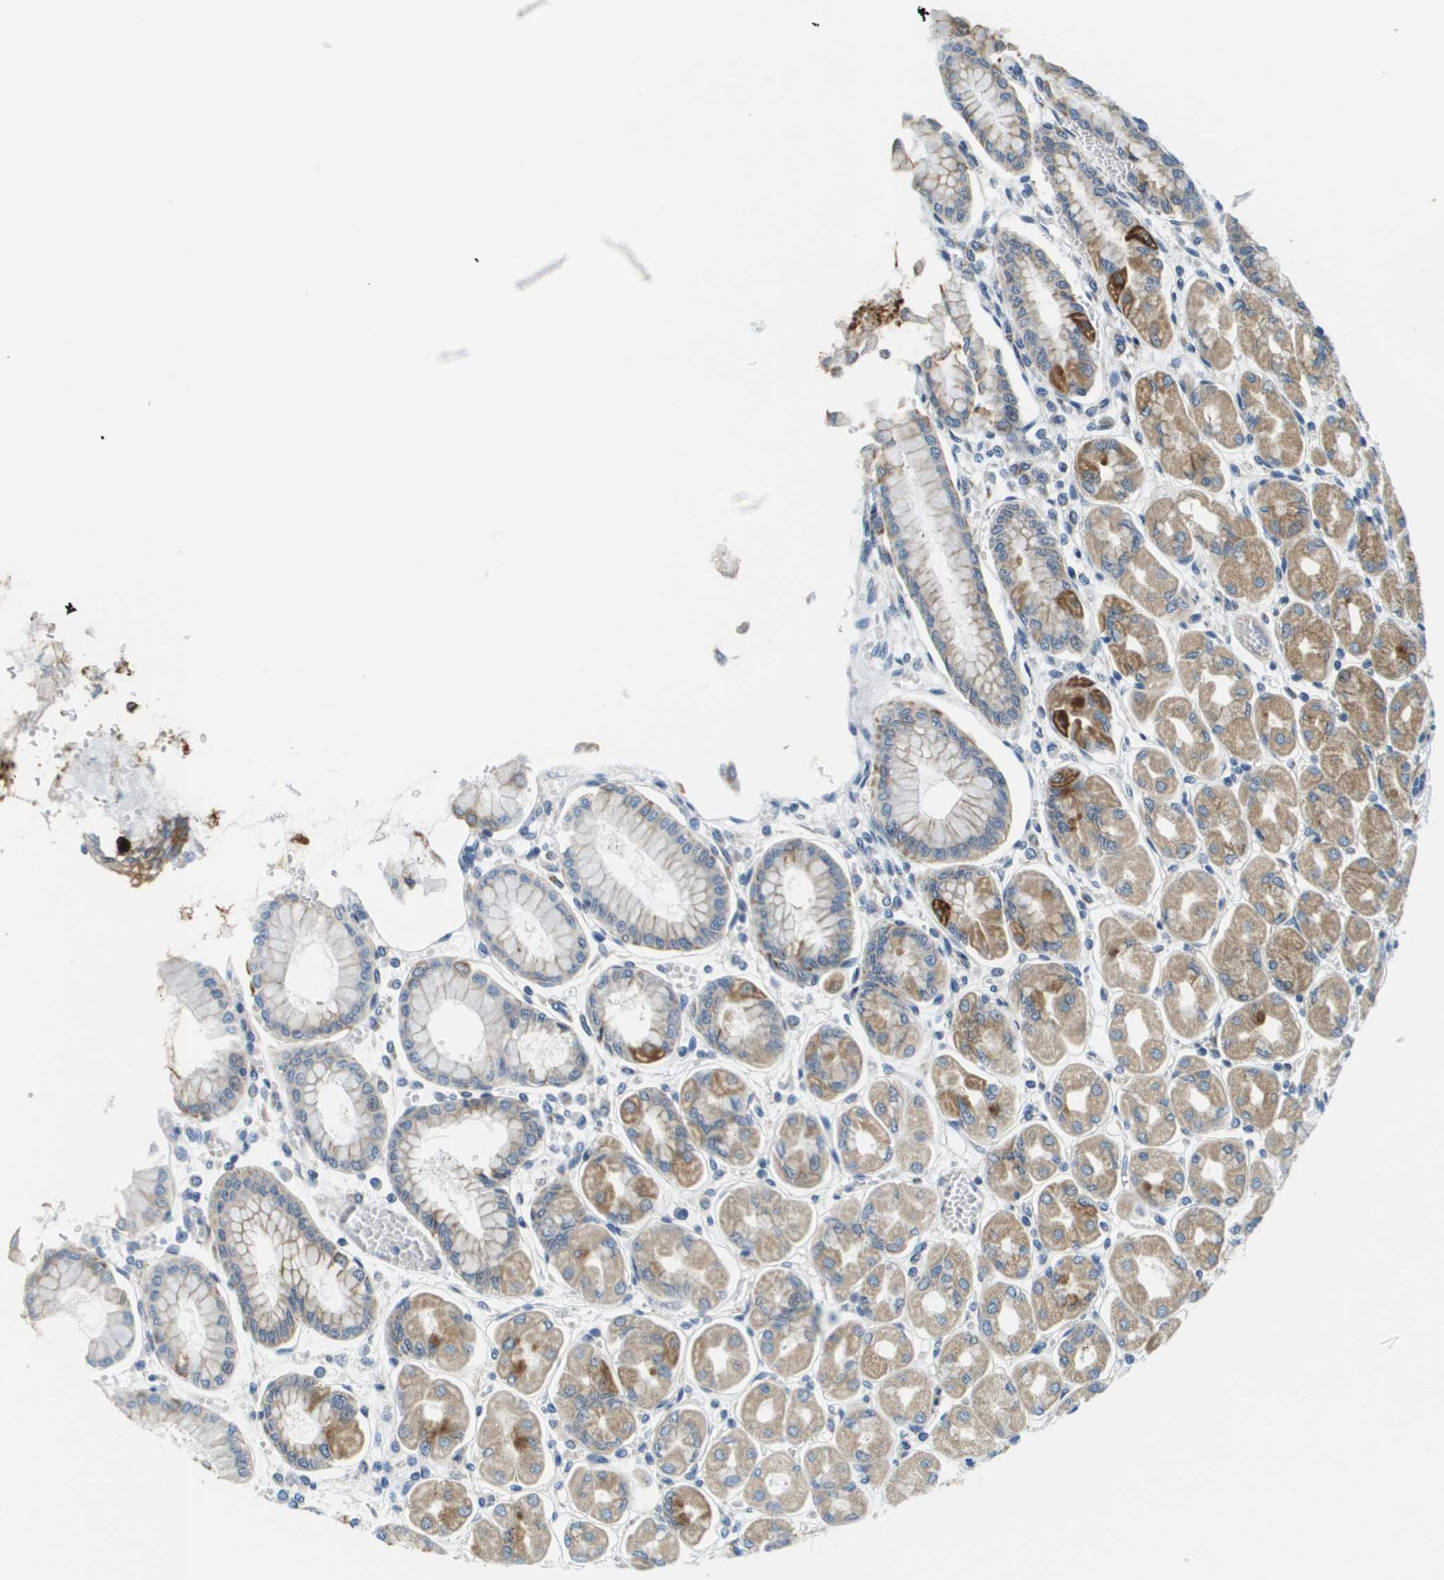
{"staining": {"intensity": "moderate", "quantity": ">75%", "location": "cytoplasmic/membranous"}, "tissue": "stomach", "cell_type": "Glandular cells", "image_type": "normal", "snomed": [{"axis": "morphology", "description": "Normal tissue, NOS"}, {"axis": "topography", "description": "Stomach, upper"}], "caption": "An image showing moderate cytoplasmic/membranous expression in about >75% of glandular cells in normal stomach, as visualized by brown immunohistochemical staining.", "gene": "KRT23", "patient": {"sex": "female", "age": 56}}